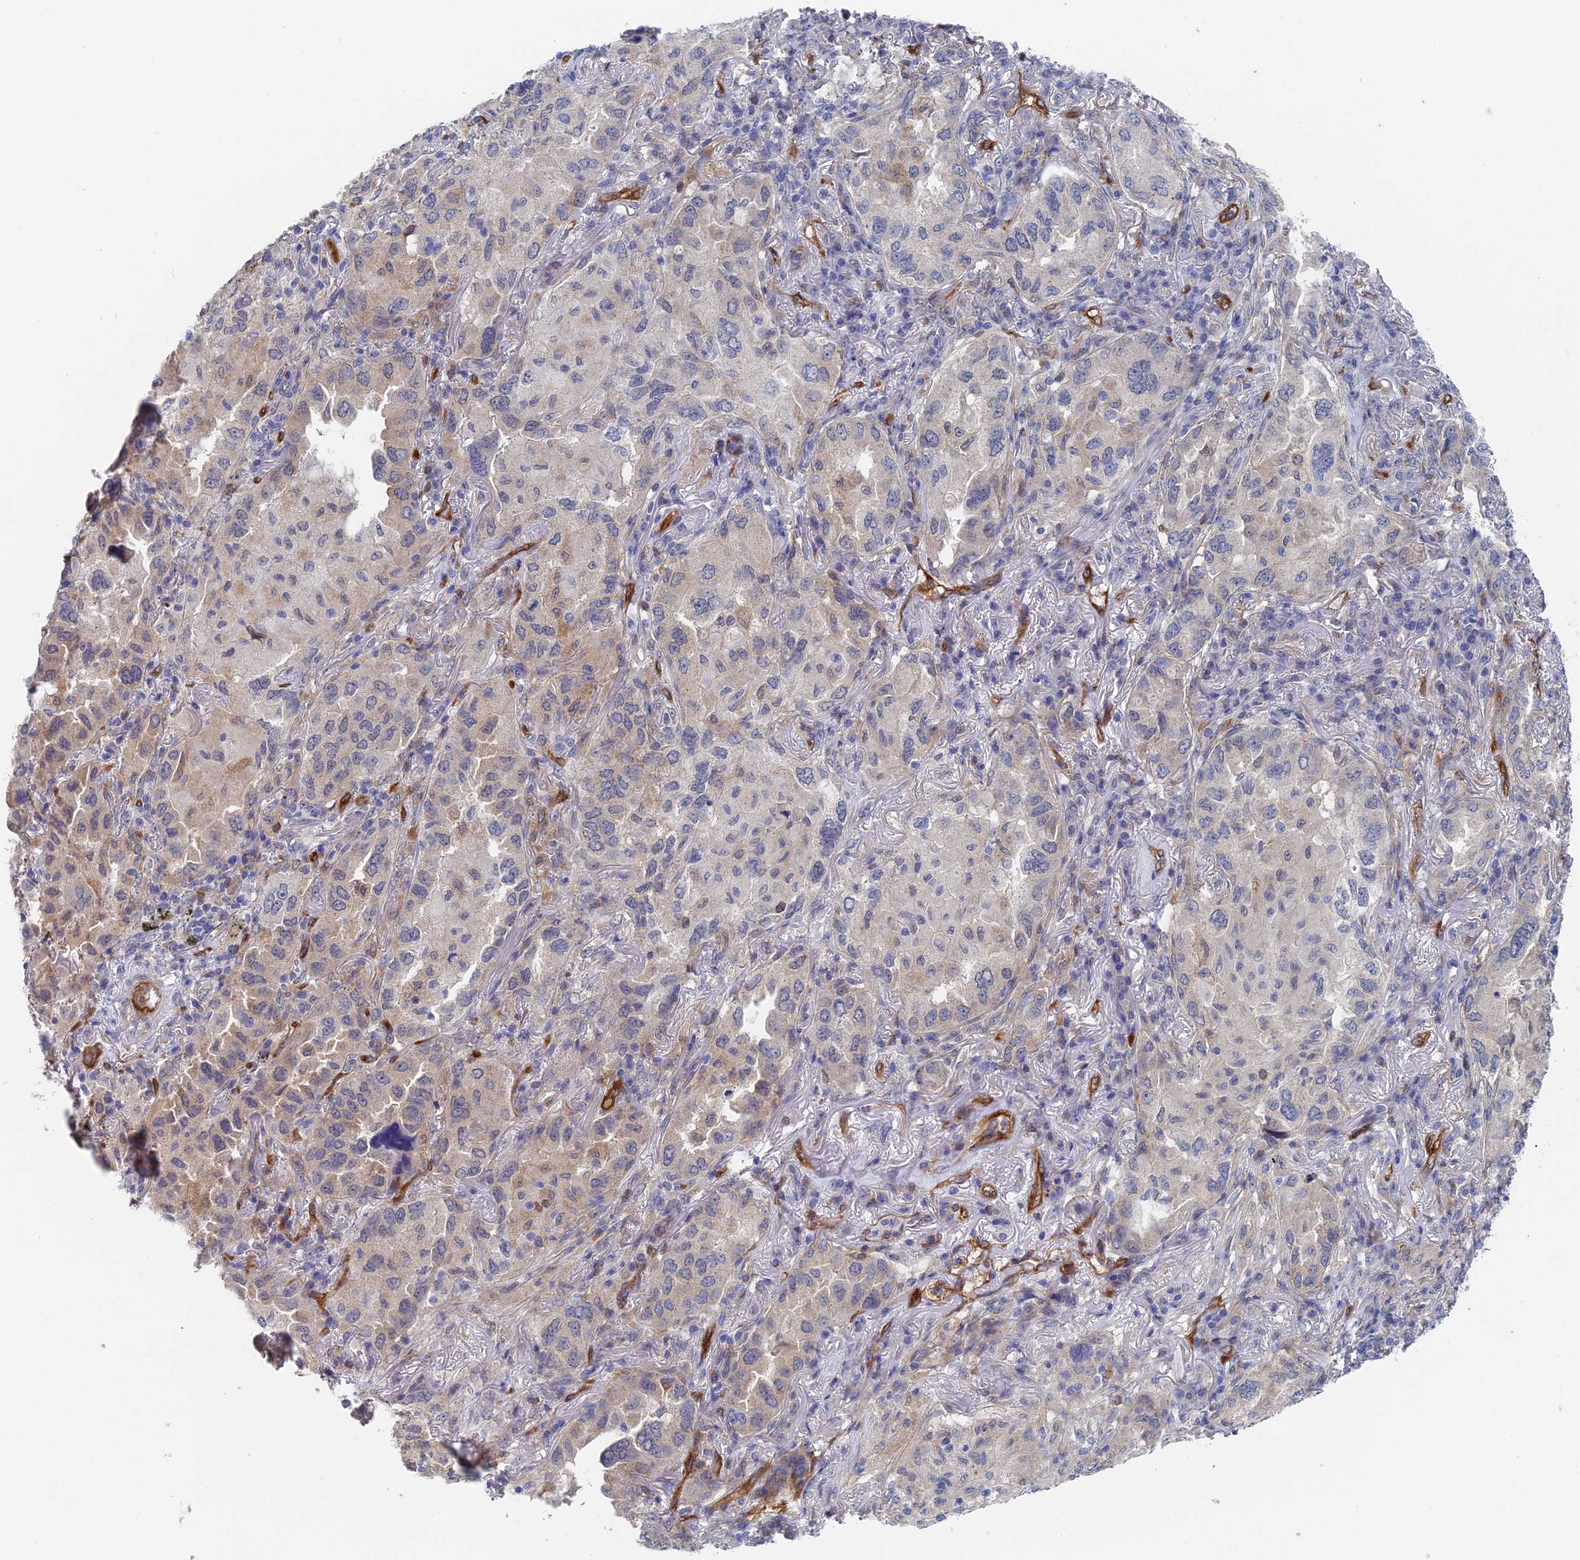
{"staining": {"intensity": "weak", "quantity": "25%-75%", "location": "cytoplasmic/membranous"}, "tissue": "lung cancer", "cell_type": "Tumor cells", "image_type": "cancer", "snomed": [{"axis": "morphology", "description": "Adenocarcinoma, NOS"}, {"axis": "topography", "description": "Lung"}], "caption": "IHC image of neoplastic tissue: lung adenocarcinoma stained using immunohistochemistry shows low levels of weak protein expression localized specifically in the cytoplasmic/membranous of tumor cells, appearing as a cytoplasmic/membranous brown color.", "gene": "ARAP3", "patient": {"sex": "female", "age": 69}}